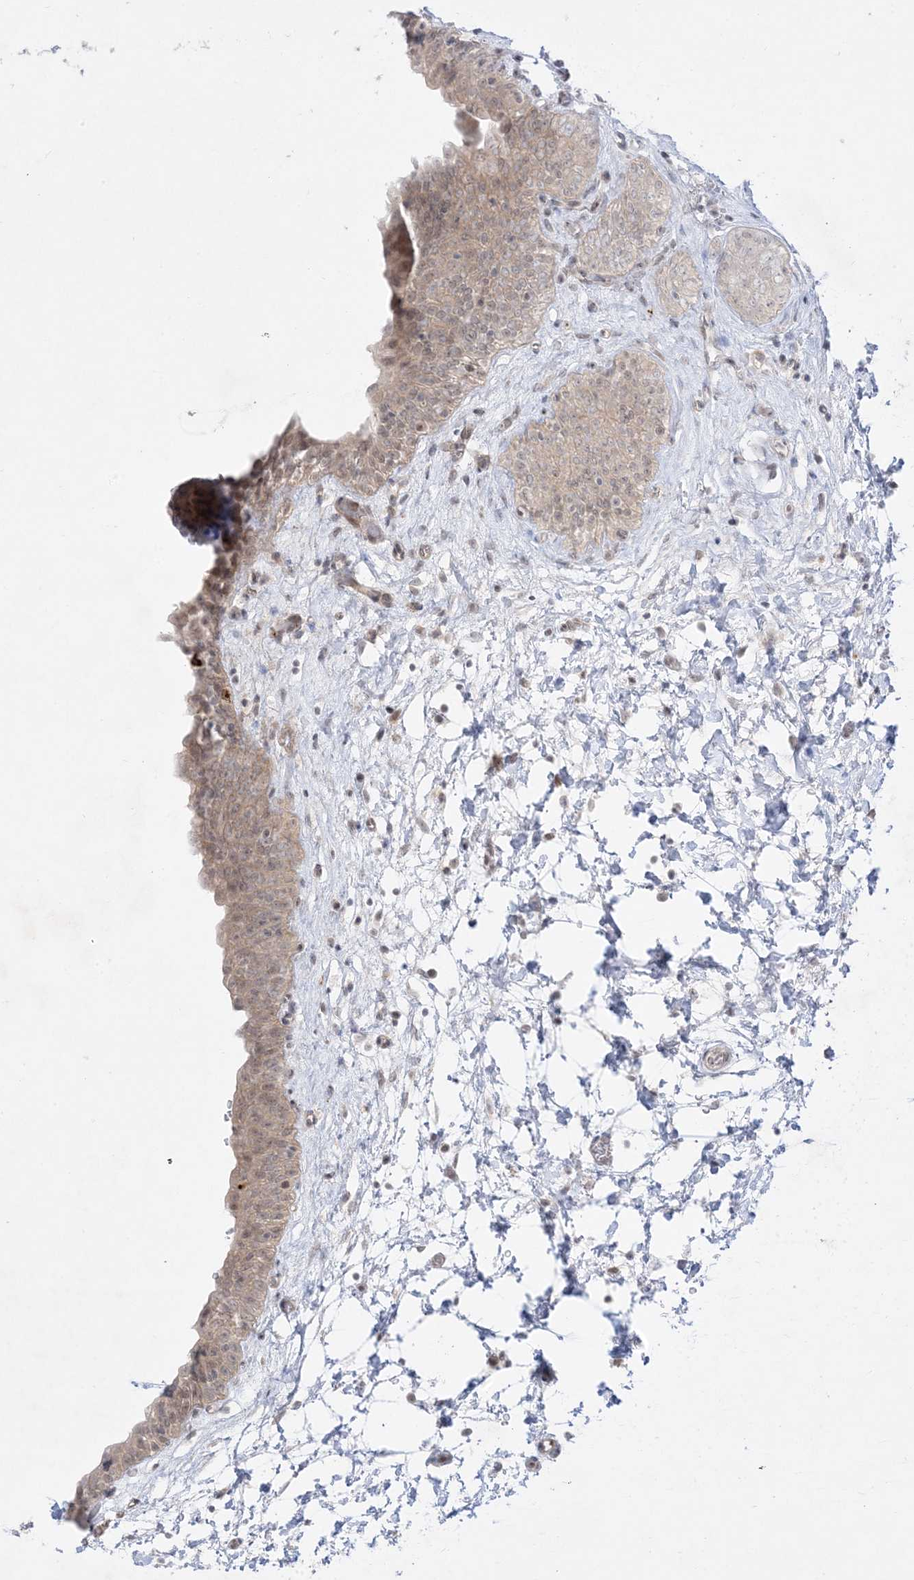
{"staining": {"intensity": "weak", "quantity": "25%-75%", "location": "cytoplasmic/membranous,nuclear"}, "tissue": "urinary bladder", "cell_type": "Urothelial cells", "image_type": "normal", "snomed": [{"axis": "morphology", "description": "Normal tissue, NOS"}, {"axis": "topography", "description": "Urinary bladder"}], "caption": "Urinary bladder stained for a protein (brown) shows weak cytoplasmic/membranous,nuclear positive expression in about 25%-75% of urothelial cells.", "gene": "PTK6", "patient": {"sex": "male", "age": 83}}